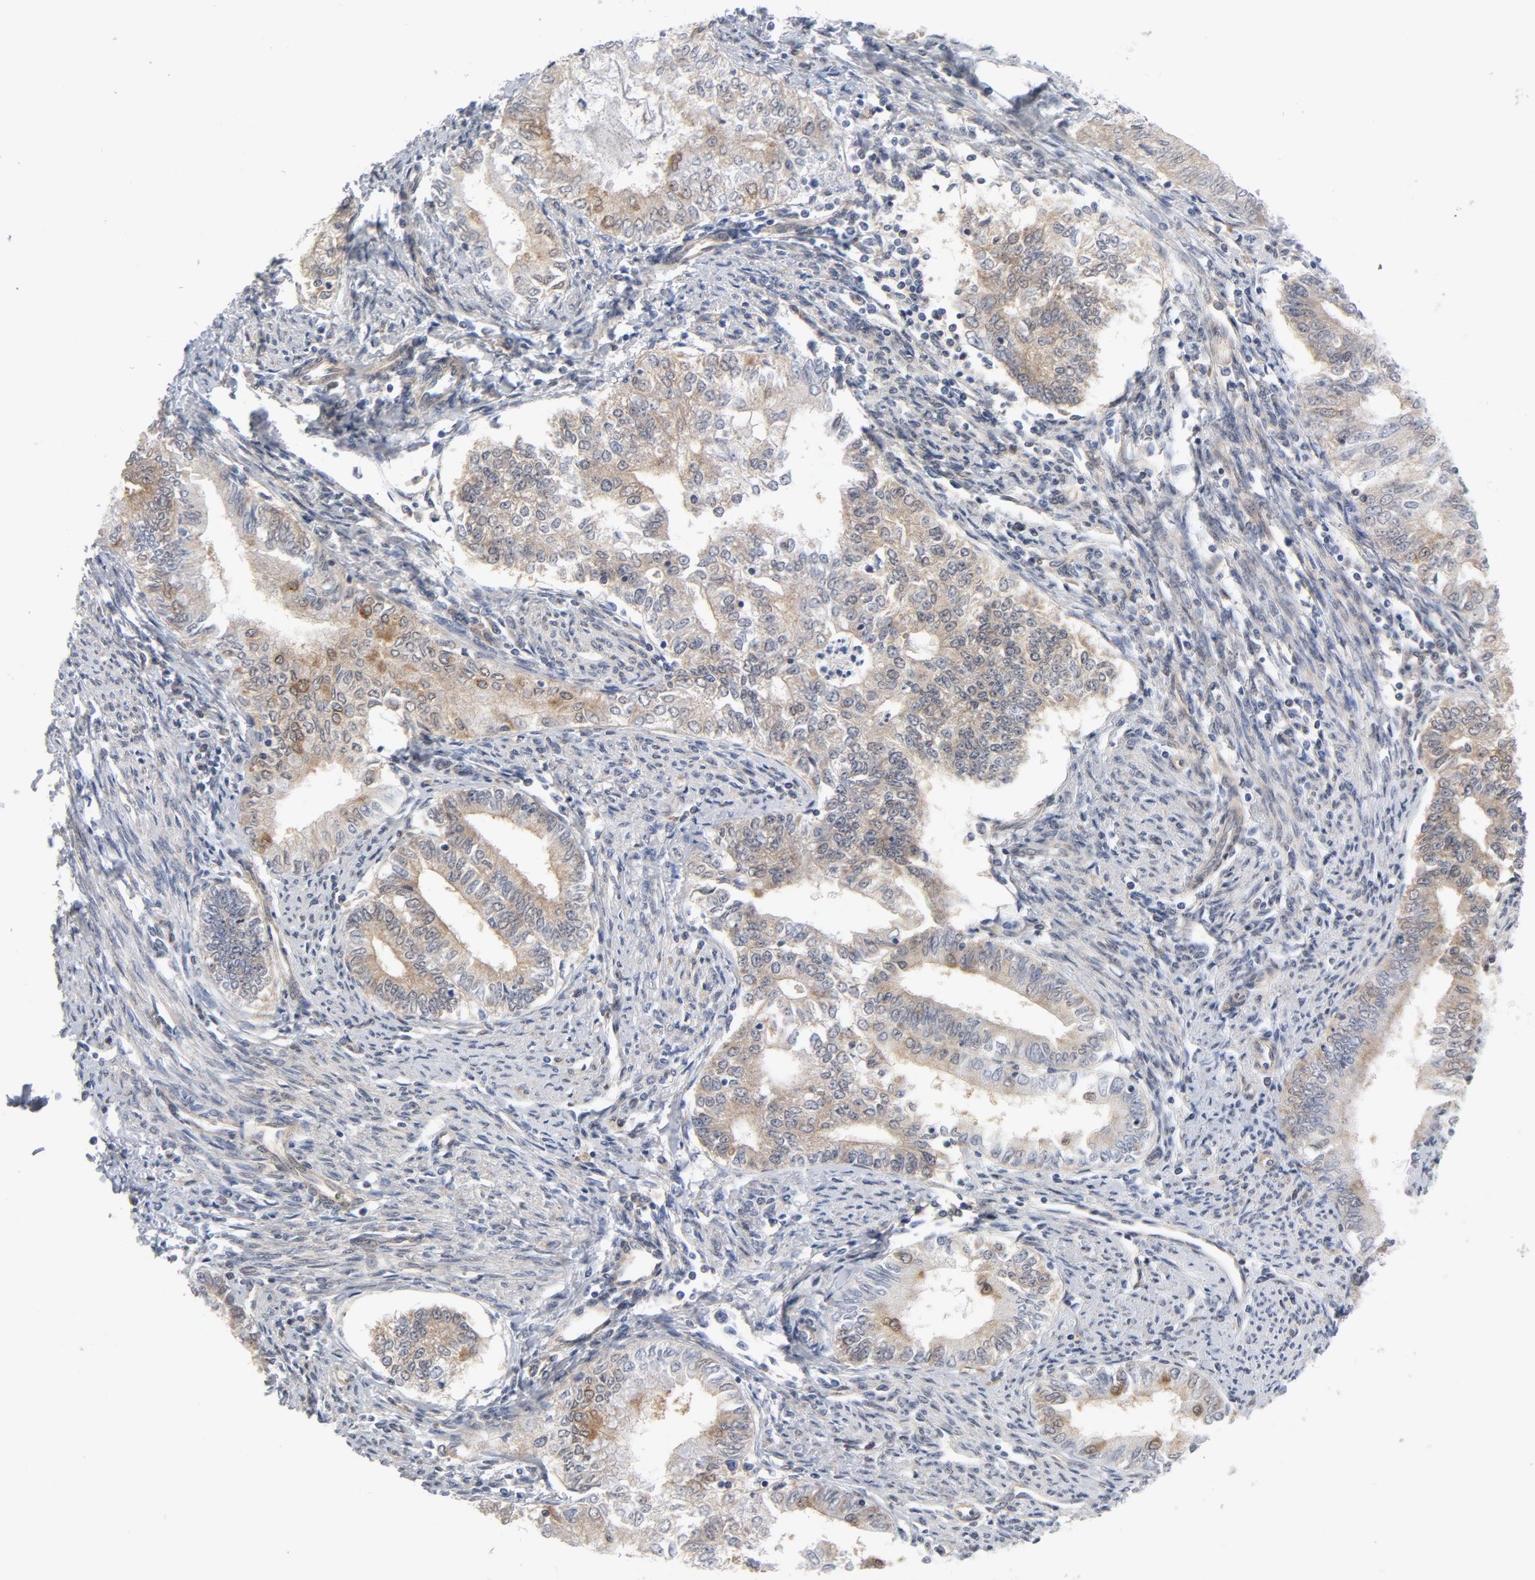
{"staining": {"intensity": "weak", "quantity": ">75%", "location": "cytoplasmic/membranous"}, "tissue": "endometrial cancer", "cell_type": "Tumor cells", "image_type": "cancer", "snomed": [{"axis": "morphology", "description": "Adenocarcinoma, NOS"}, {"axis": "topography", "description": "Endometrium"}], "caption": "Adenocarcinoma (endometrial) tissue exhibits weak cytoplasmic/membranous positivity in about >75% of tumor cells", "gene": "BAD", "patient": {"sex": "female", "age": 66}}